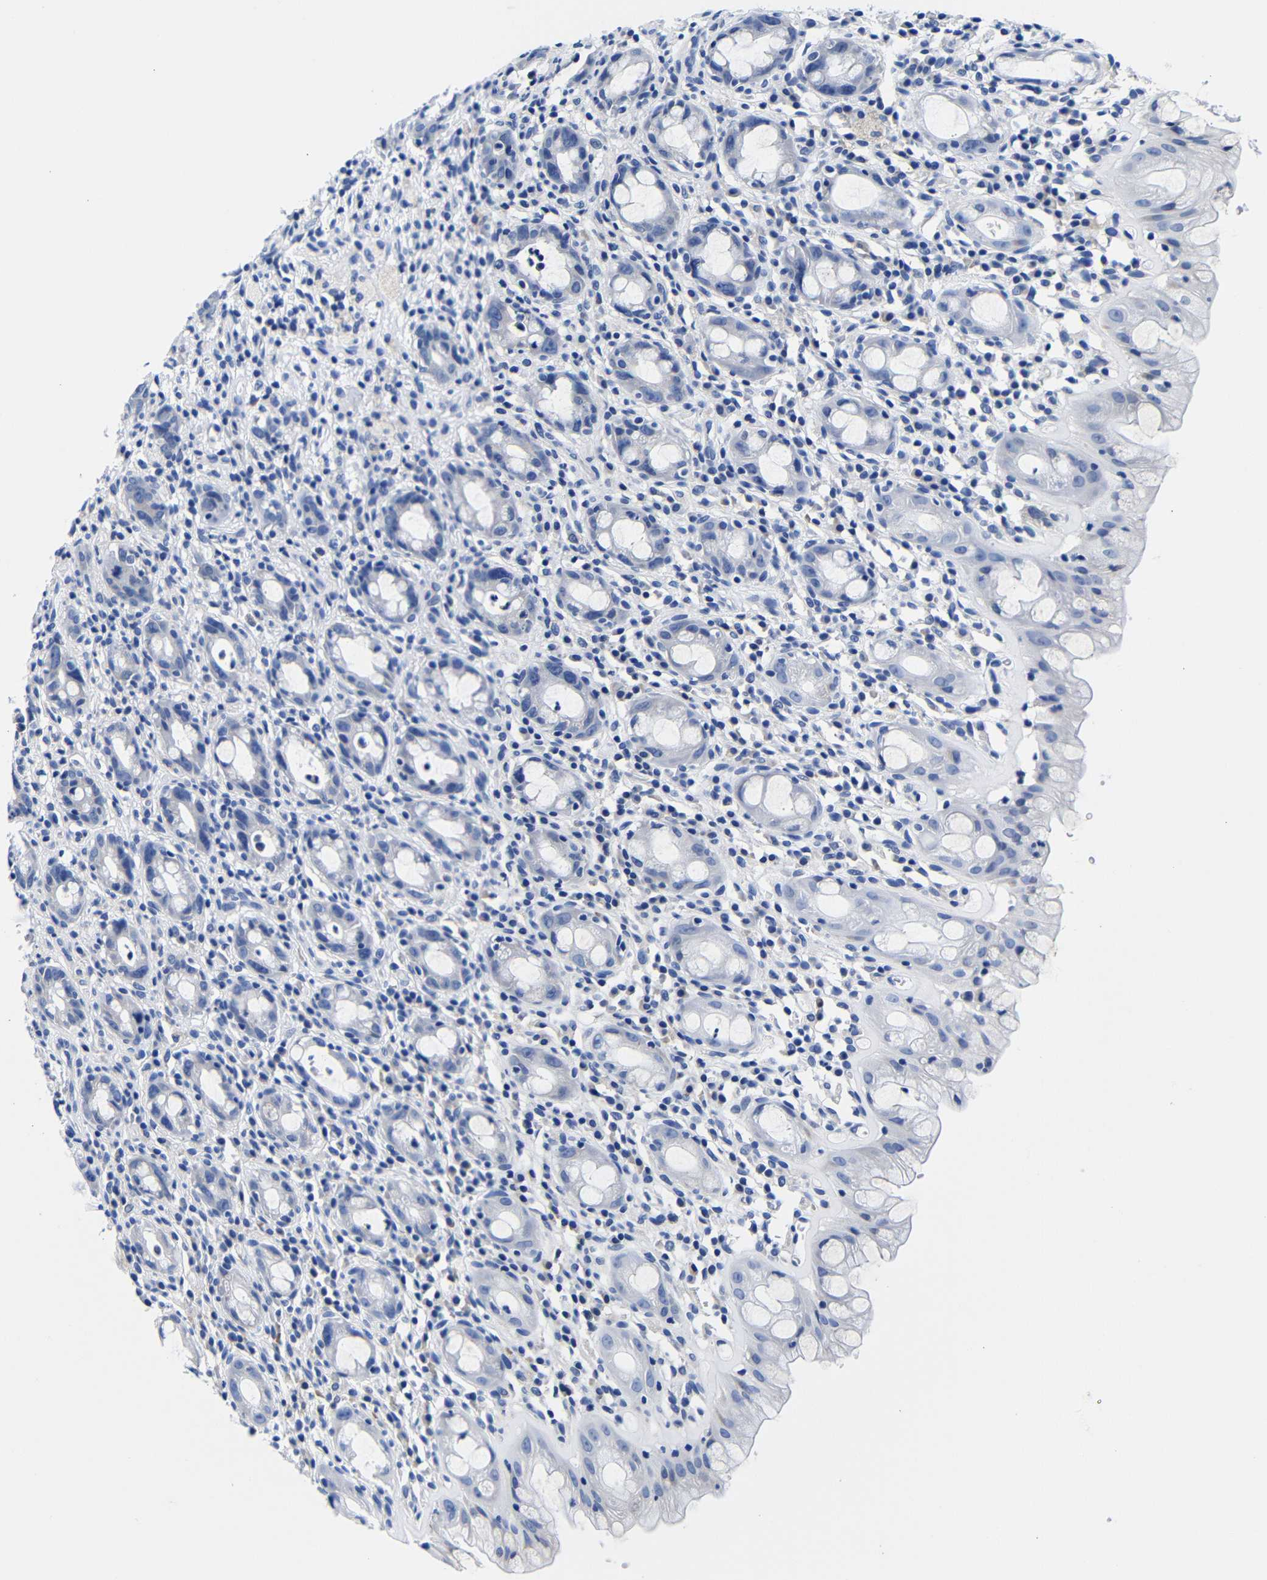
{"staining": {"intensity": "weak", "quantity": "<25%", "location": "cytoplasmic/membranous"}, "tissue": "rectum", "cell_type": "Glandular cells", "image_type": "normal", "snomed": [{"axis": "morphology", "description": "Normal tissue, NOS"}, {"axis": "topography", "description": "Rectum"}], "caption": "IHC image of unremarkable rectum: rectum stained with DAB (3,3'-diaminobenzidine) exhibits no significant protein positivity in glandular cells. (IHC, brightfield microscopy, high magnification).", "gene": "CLEC4G", "patient": {"sex": "male", "age": 44}}